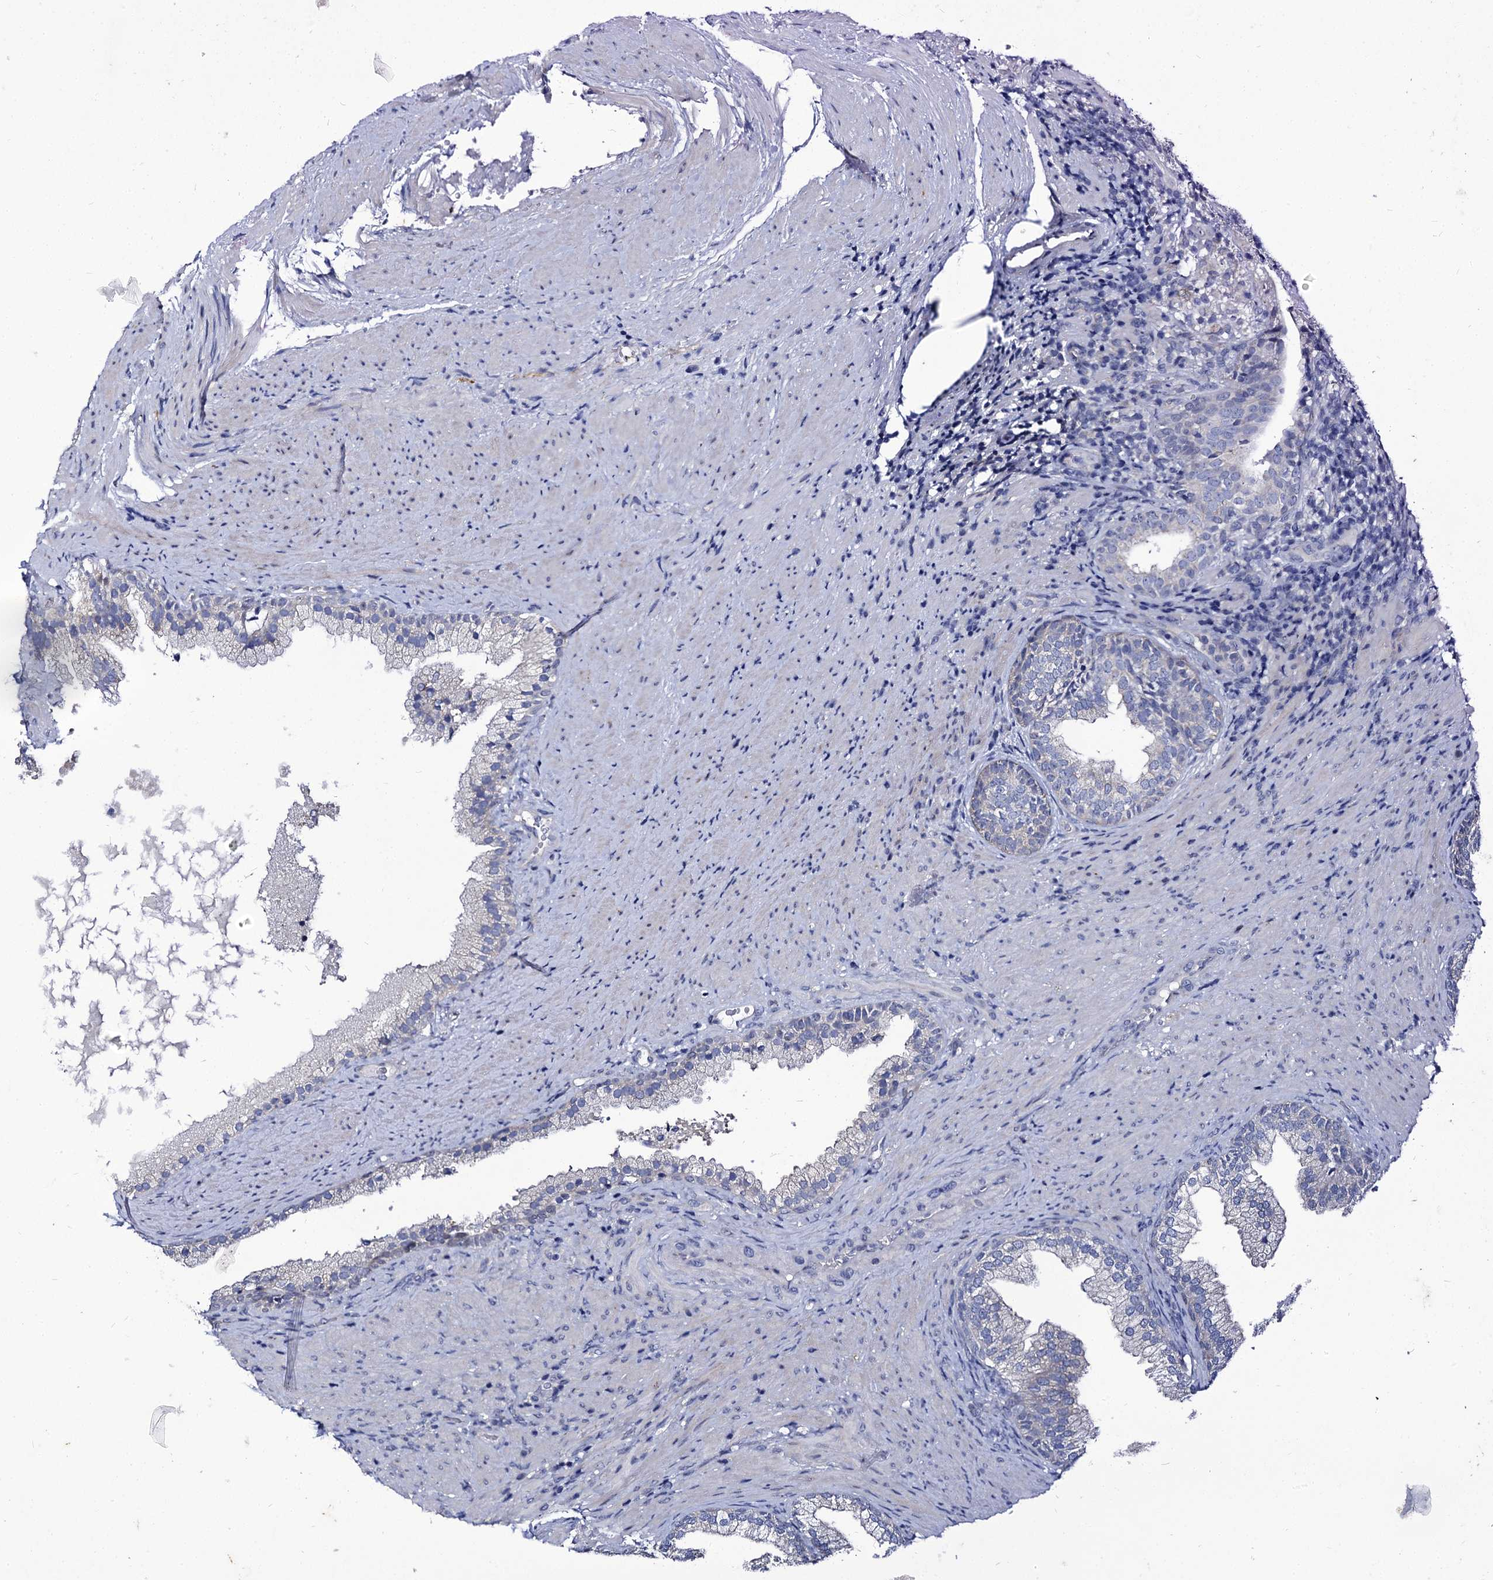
{"staining": {"intensity": "negative", "quantity": "none", "location": "none"}, "tissue": "prostate", "cell_type": "Glandular cells", "image_type": "normal", "snomed": [{"axis": "morphology", "description": "Normal tissue, NOS"}, {"axis": "topography", "description": "Prostate"}], "caption": "A high-resolution photomicrograph shows immunohistochemistry staining of benign prostate, which reveals no significant staining in glandular cells.", "gene": "PANX2", "patient": {"sex": "male", "age": 76}}